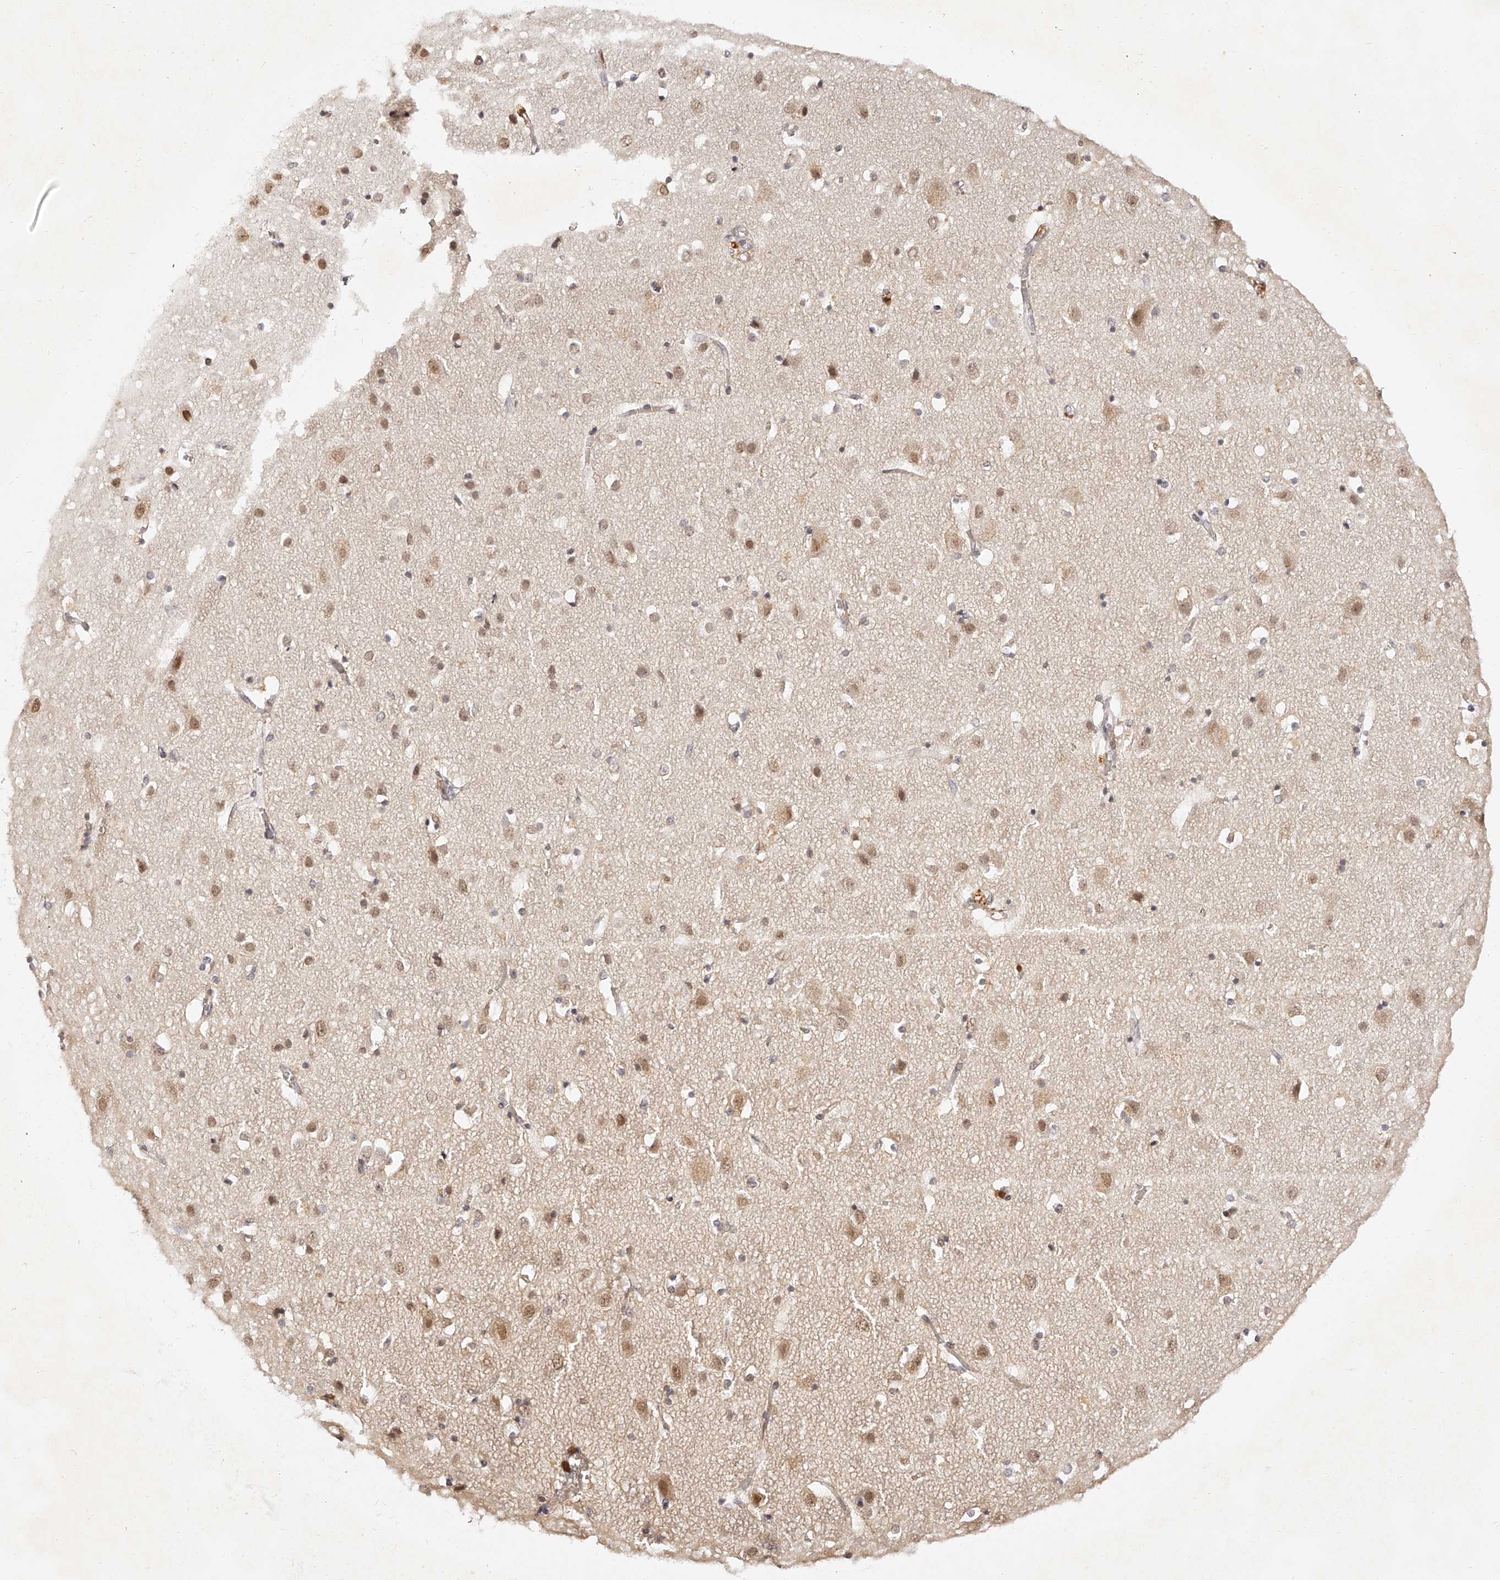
{"staining": {"intensity": "negative", "quantity": "none", "location": "none"}, "tissue": "cerebral cortex", "cell_type": "Endothelial cells", "image_type": "normal", "snomed": [{"axis": "morphology", "description": "Normal tissue, NOS"}, {"axis": "topography", "description": "Cerebral cortex"}], "caption": "Endothelial cells show no significant protein expression in unremarkable cerebral cortex. The staining was performed using DAB (3,3'-diaminobenzidine) to visualize the protein expression in brown, while the nuclei were stained in blue with hematoxylin (Magnification: 20x).", "gene": "ZNF789", "patient": {"sex": "male", "age": 54}}